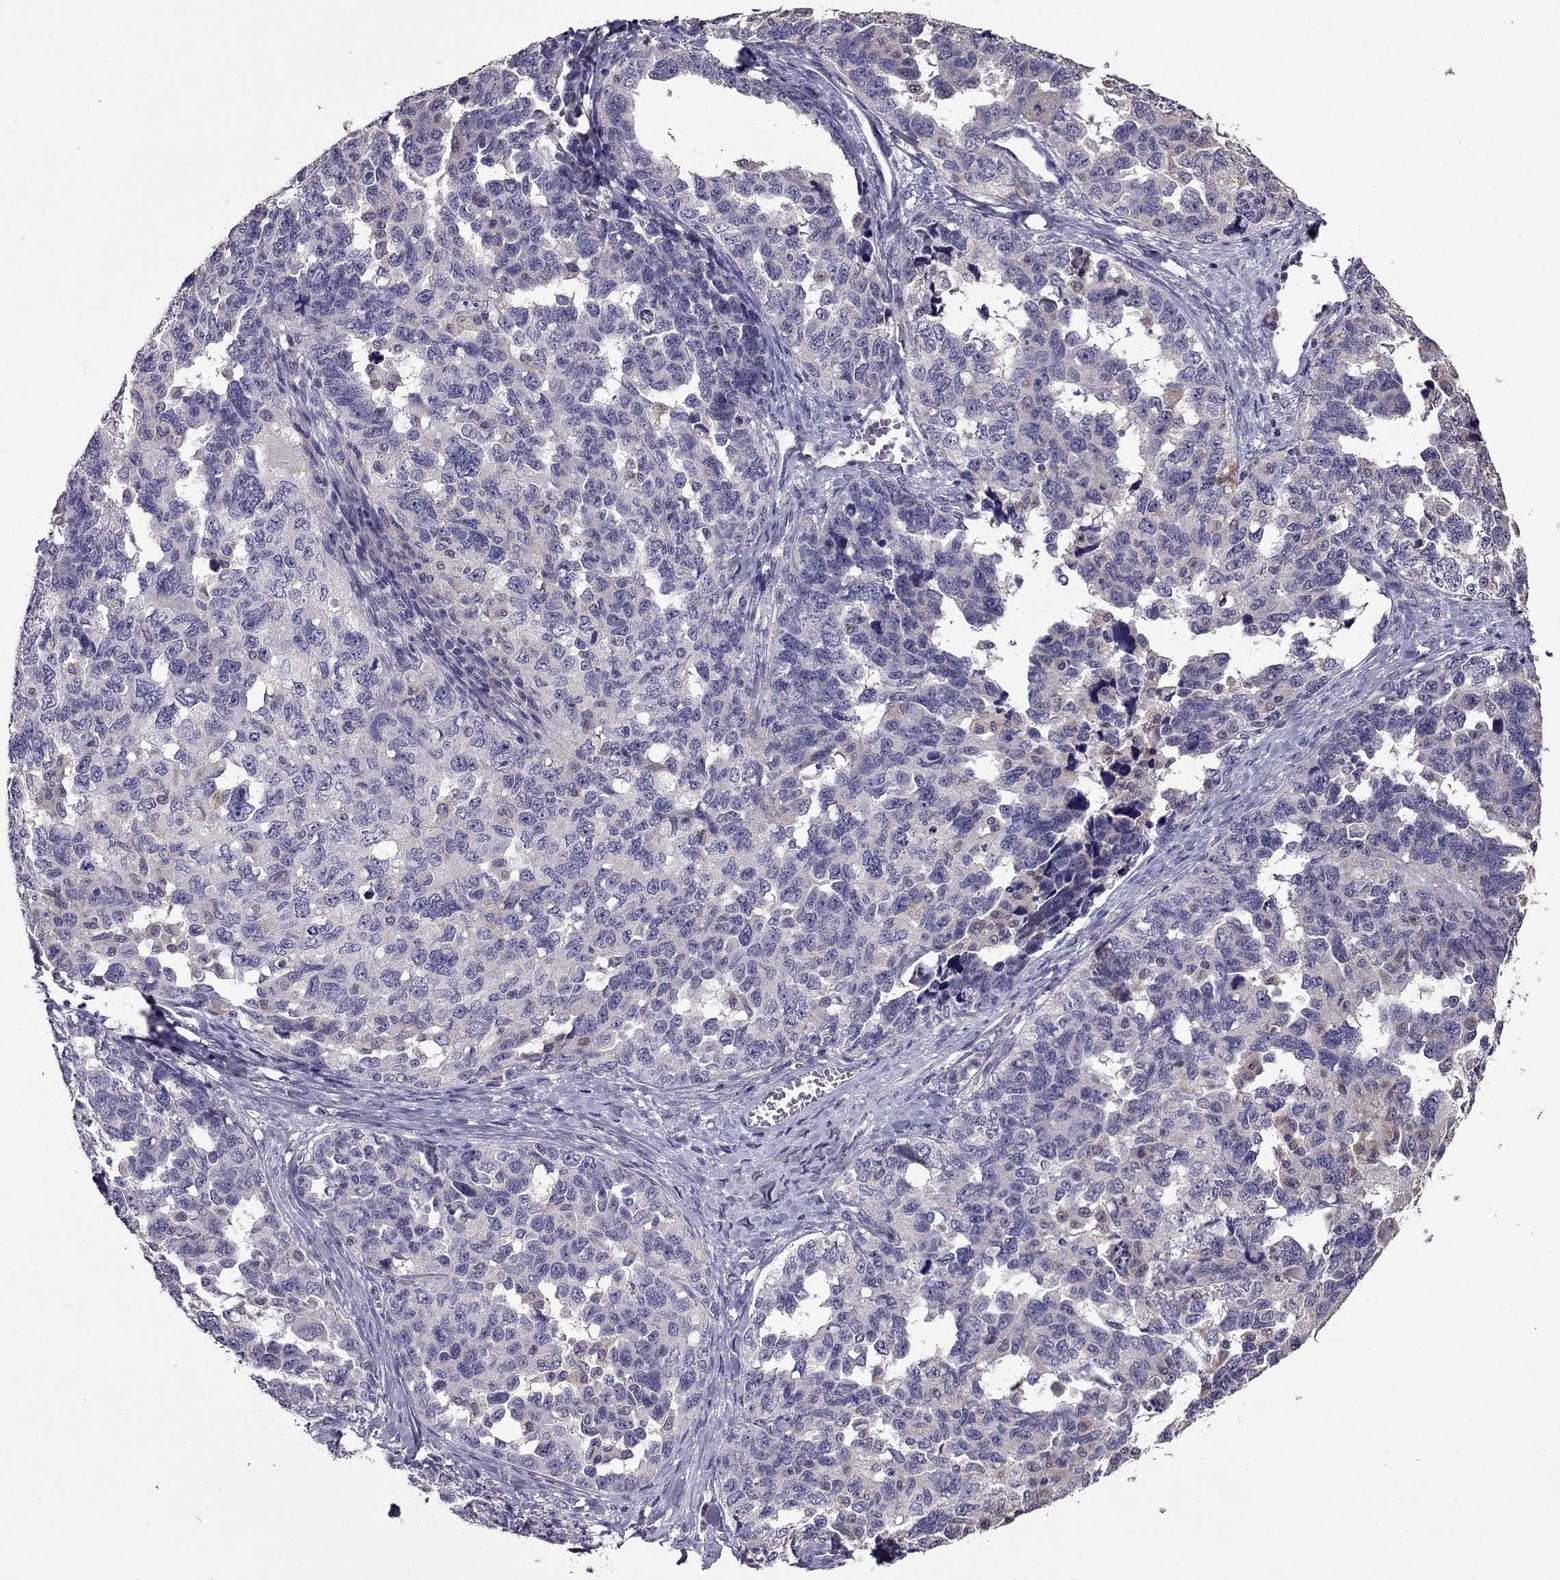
{"staining": {"intensity": "negative", "quantity": "none", "location": "none"}, "tissue": "ovarian cancer", "cell_type": "Tumor cells", "image_type": "cancer", "snomed": [{"axis": "morphology", "description": "Cystadenocarcinoma, serous, NOS"}, {"axis": "topography", "description": "Ovary"}], "caption": "An immunohistochemistry (IHC) image of ovarian cancer (serous cystadenocarcinoma) is shown. There is no staining in tumor cells of ovarian cancer (serous cystadenocarcinoma).", "gene": "CDH9", "patient": {"sex": "female", "age": 69}}